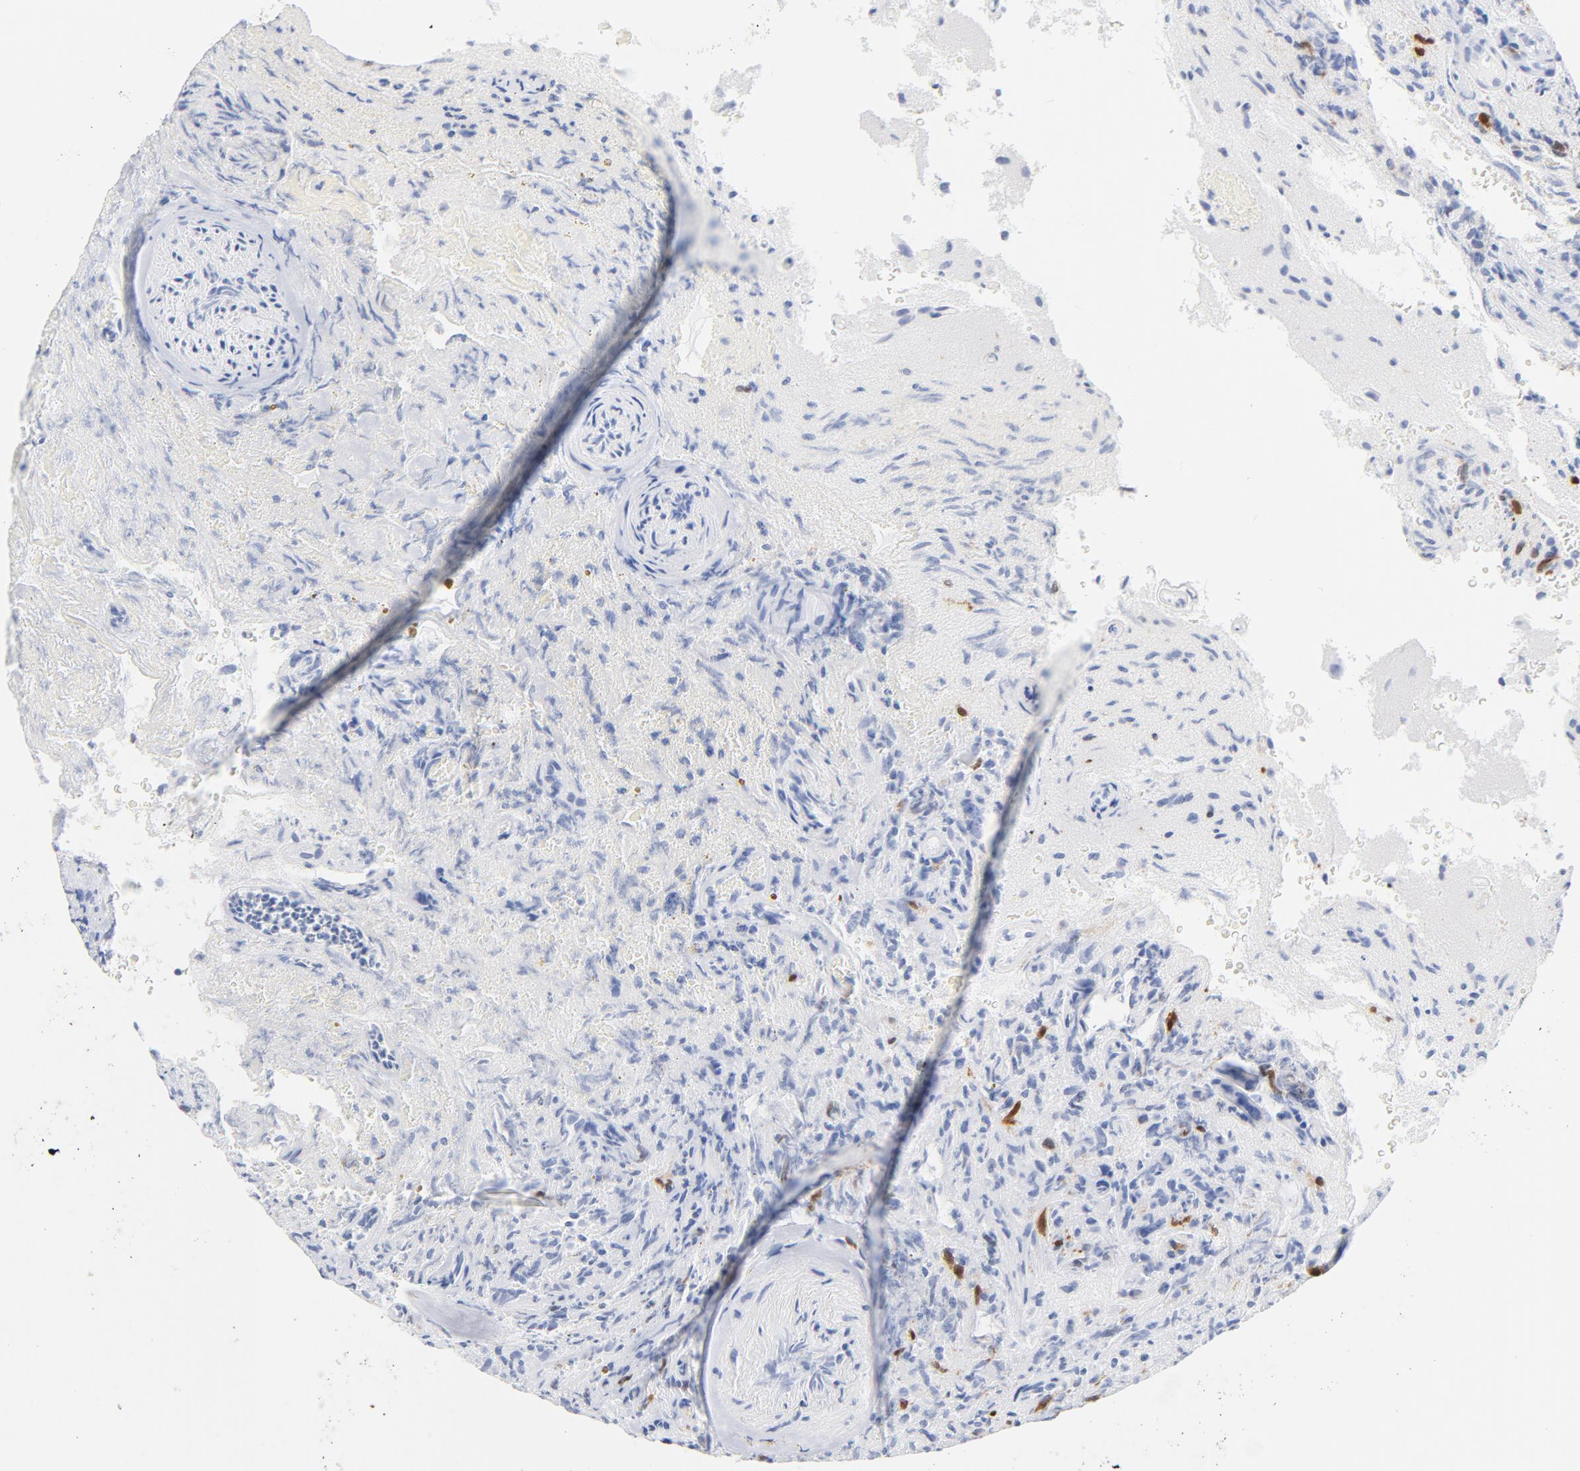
{"staining": {"intensity": "strong", "quantity": "<25%", "location": "nuclear"}, "tissue": "glioma", "cell_type": "Tumor cells", "image_type": "cancer", "snomed": [{"axis": "morphology", "description": "Normal tissue, NOS"}, {"axis": "morphology", "description": "Glioma, malignant, High grade"}, {"axis": "topography", "description": "Cerebral cortex"}], "caption": "Immunohistochemical staining of glioma displays strong nuclear protein expression in approximately <25% of tumor cells.", "gene": "CDC20", "patient": {"sex": "male", "age": 75}}